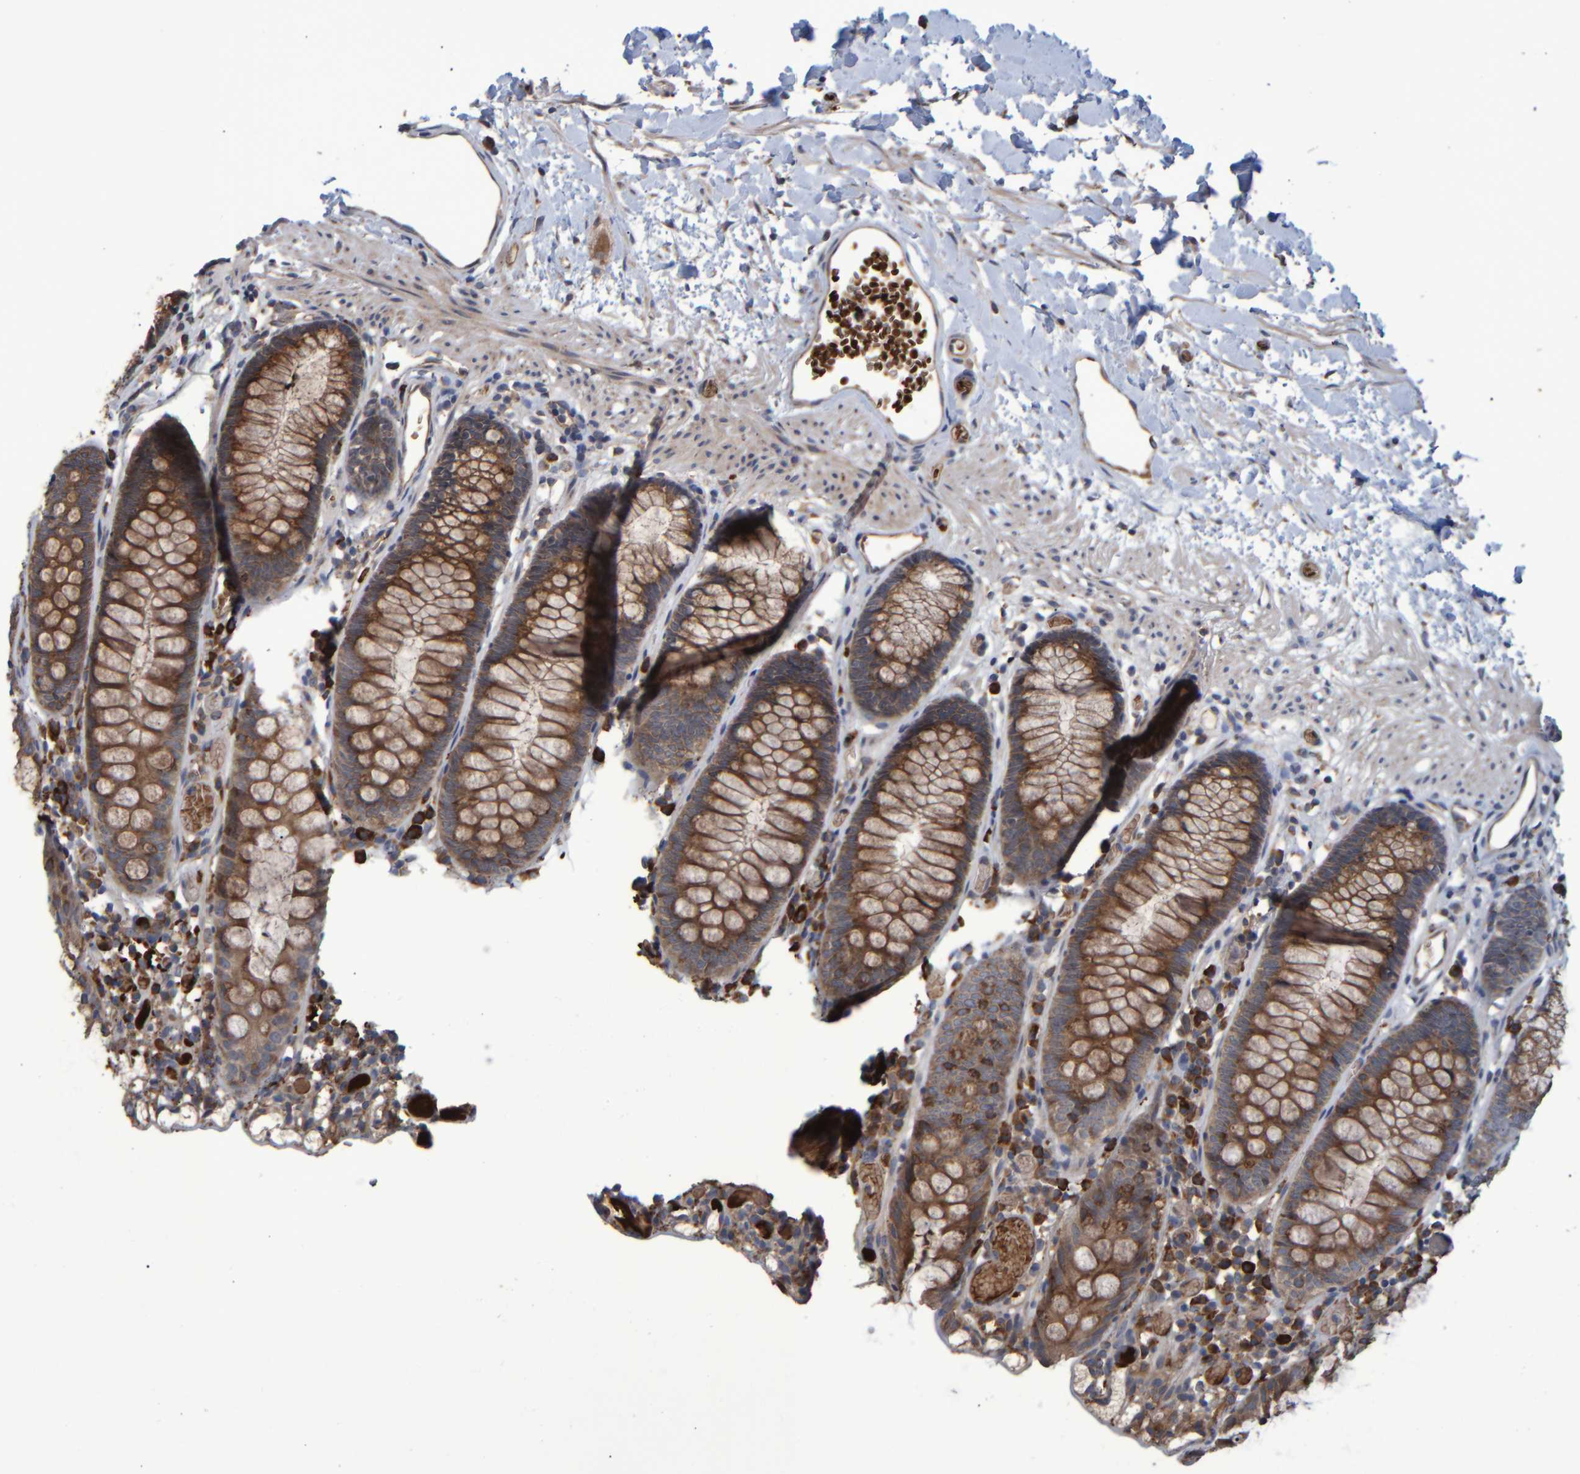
{"staining": {"intensity": "moderate", "quantity": ">75%", "location": "cytoplasmic/membranous"}, "tissue": "colon", "cell_type": "Endothelial cells", "image_type": "normal", "snomed": [{"axis": "morphology", "description": "Normal tissue, NOS"}, {"axis": "topography", "description": "Colon"}], "caption": "Colon stained with immunohistochemistry displays moderate cytoplasmic/membranous staining in approximately >75% of endothelial cells.", "gene": "SPAG5", "patient": {"sex": "male", "age": 14}}